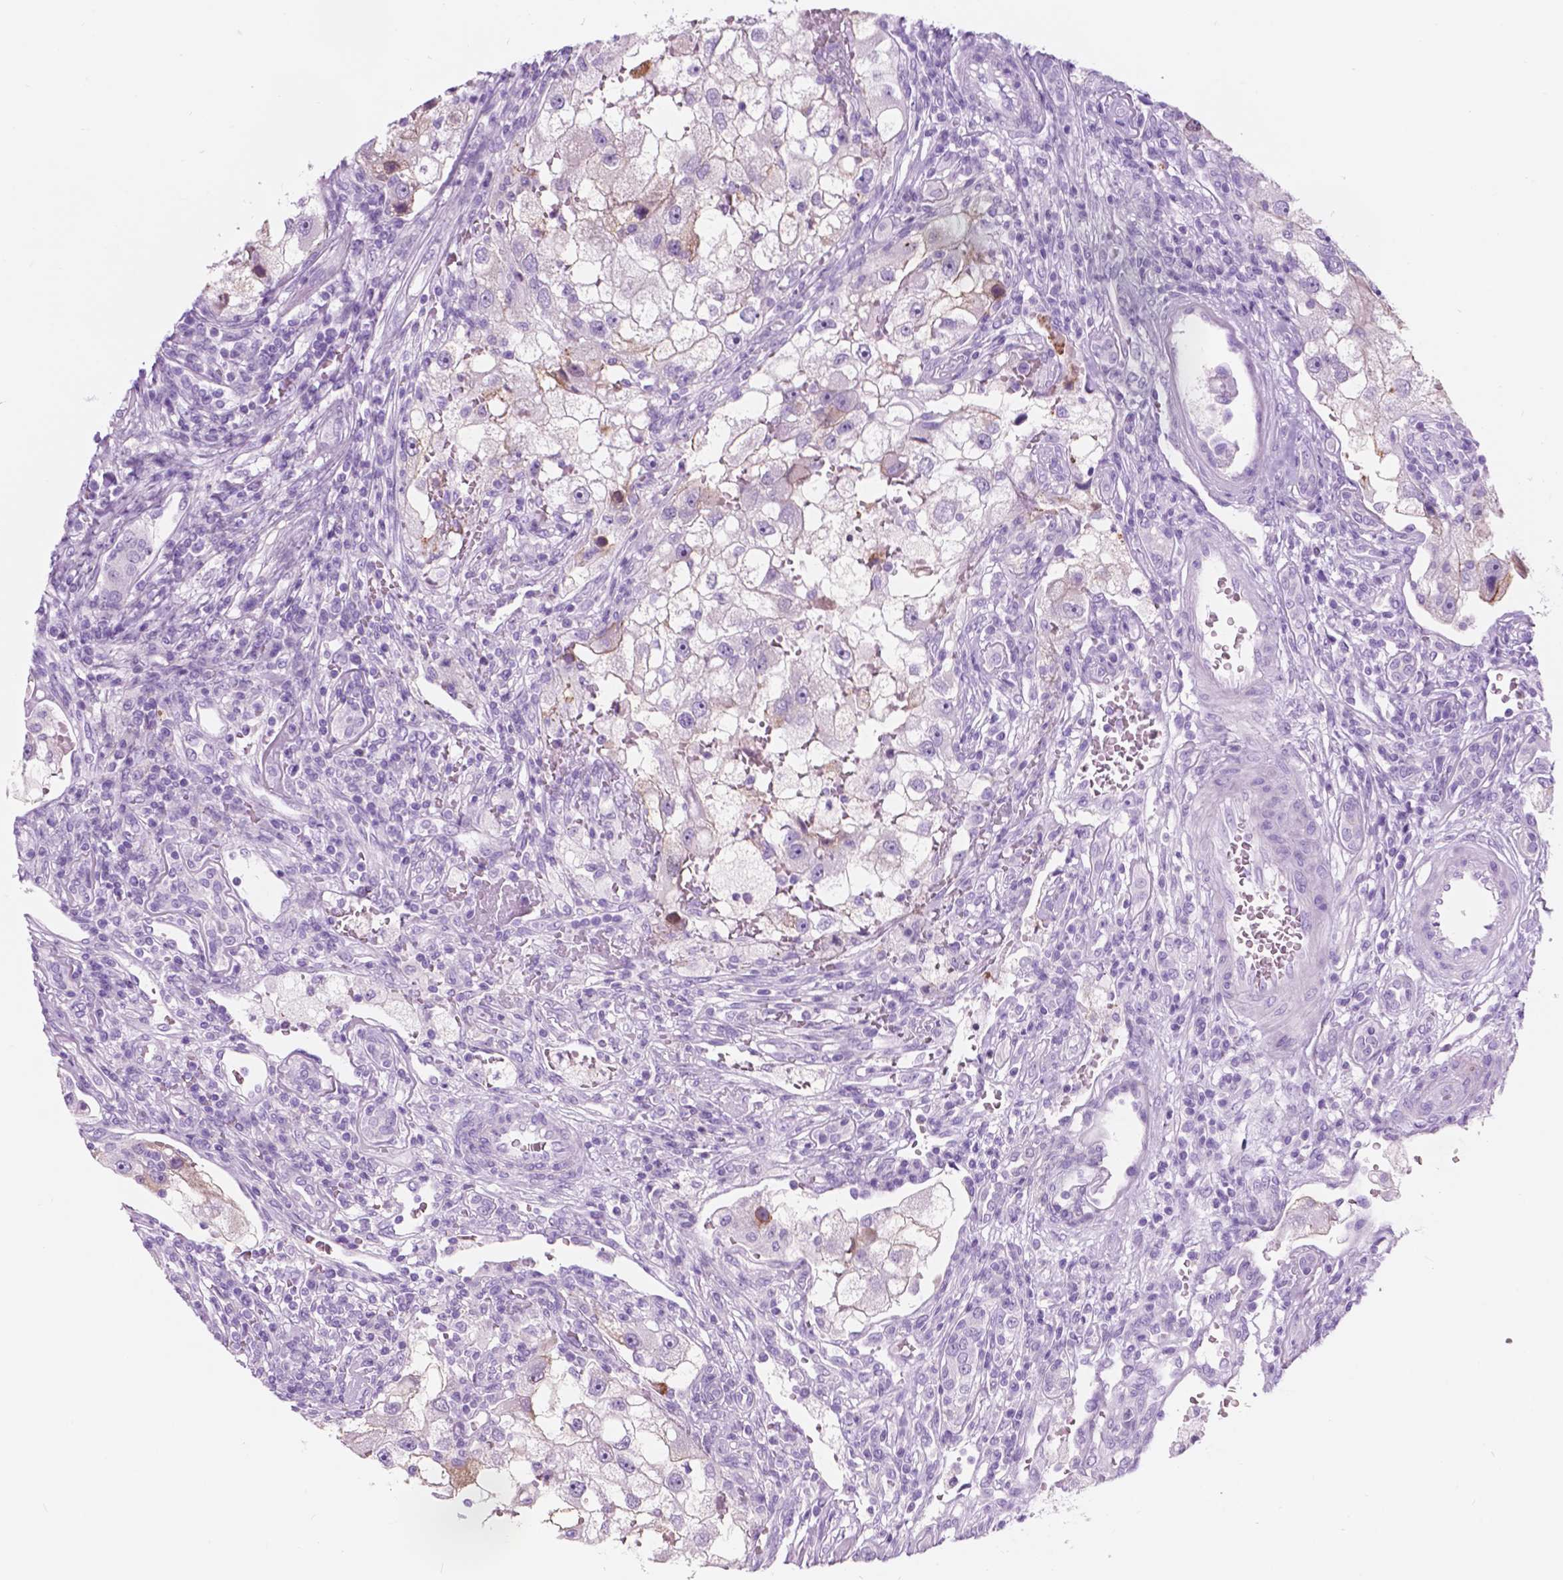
{"staining": {"intensity": "weak", "quantity": "<25%", "location": "cytoplasmic/membranous"}, "tissue": "renal cancer", "cell_type": "Tumor cells", "image_type": "cancer", "snomed": [{"axis": "morphology", "description": "Adenocarcinoma, NOS"}, {"axis": "topography", "description": "Kidney"}], "caption": "Tumor cells show no significant protein expression in adenocarcinoma (renal).", "gene": "CUZD1", "patient": {"sex": "male", "age": 63}}